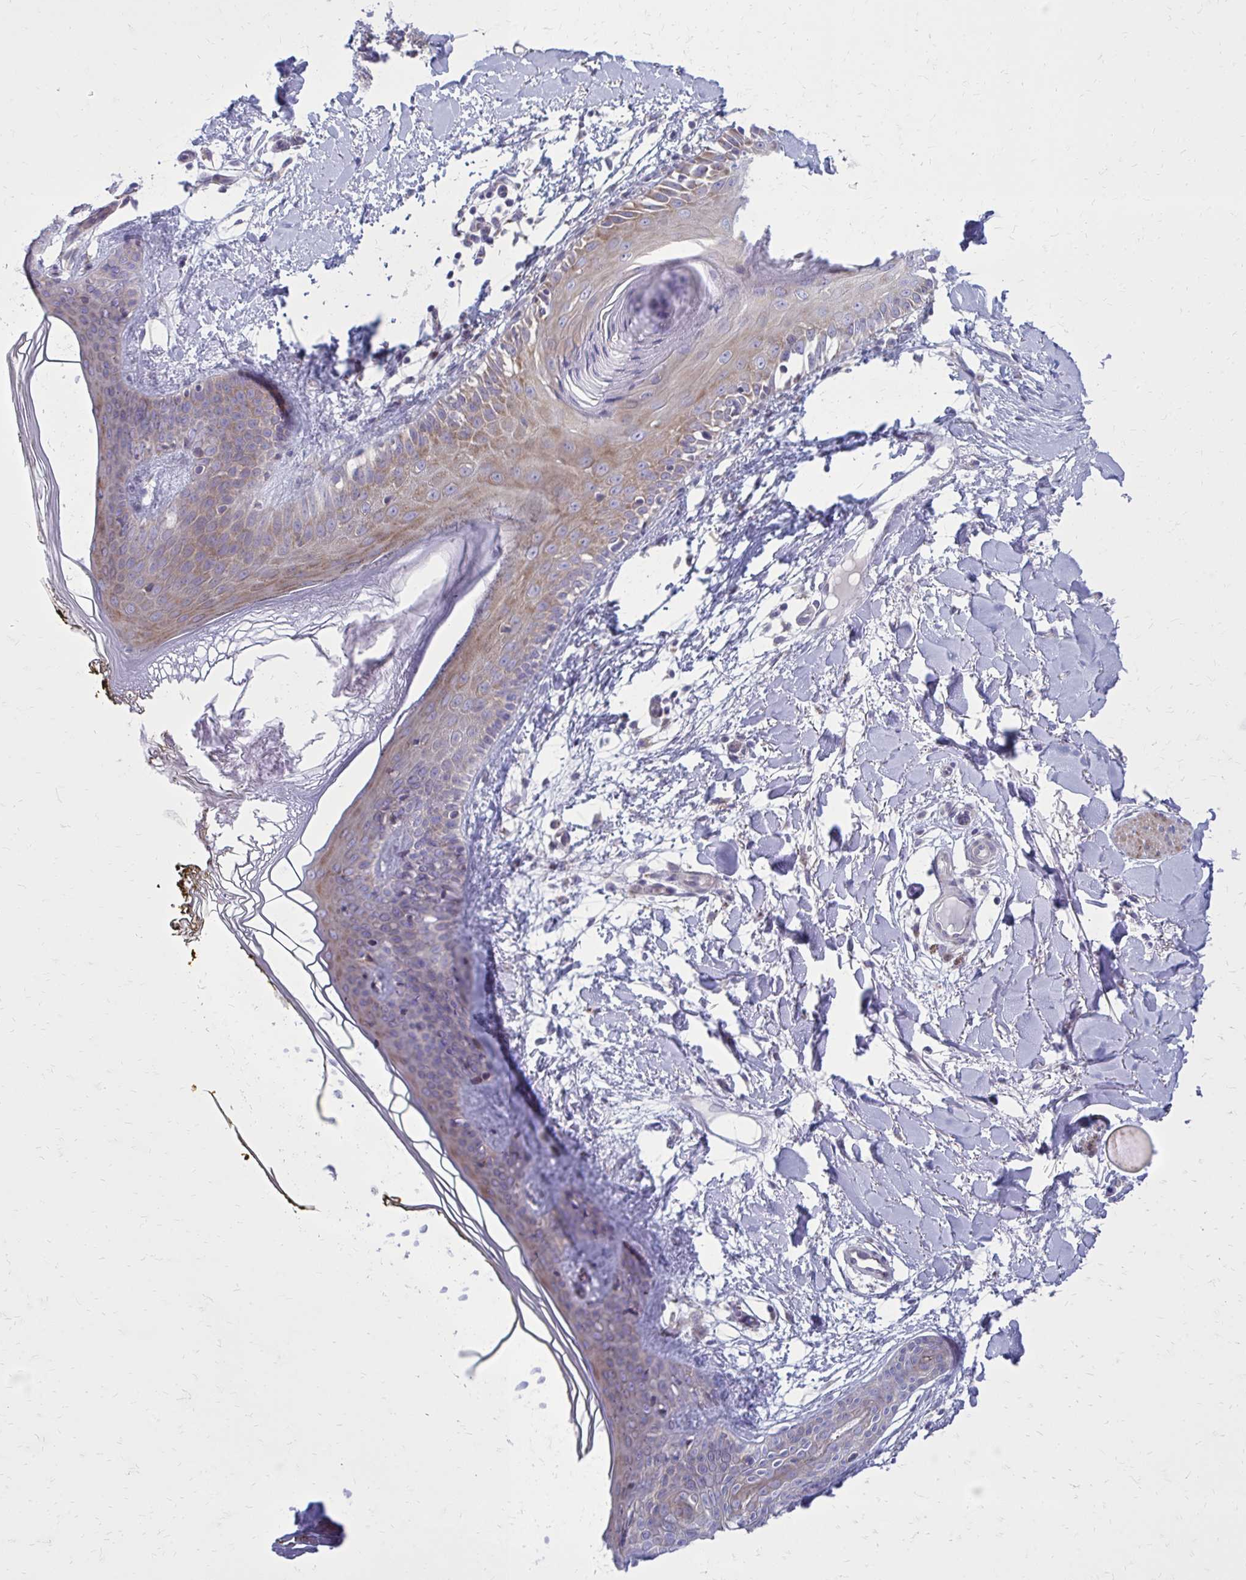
{"staining": {"intensity": "negative", "quantity": "none", "location": "none"}, "tissue": "skin", "cell_type": "Fibroblasts", "image_type": "normal", "snomed": [{"axis": "morphology", "description": "Normal tissue, NOS"}, {"axis": "topography", "description": "Skin"}], "caption": "IHC image of normal human skin stained for a protein (brown), which displays no expression in fibroblasts. (Brightfield microscopy of DAB IHC at high magnification).", "gene": "GIGYF2", "patient": {"sex": "female", "age": 34}}